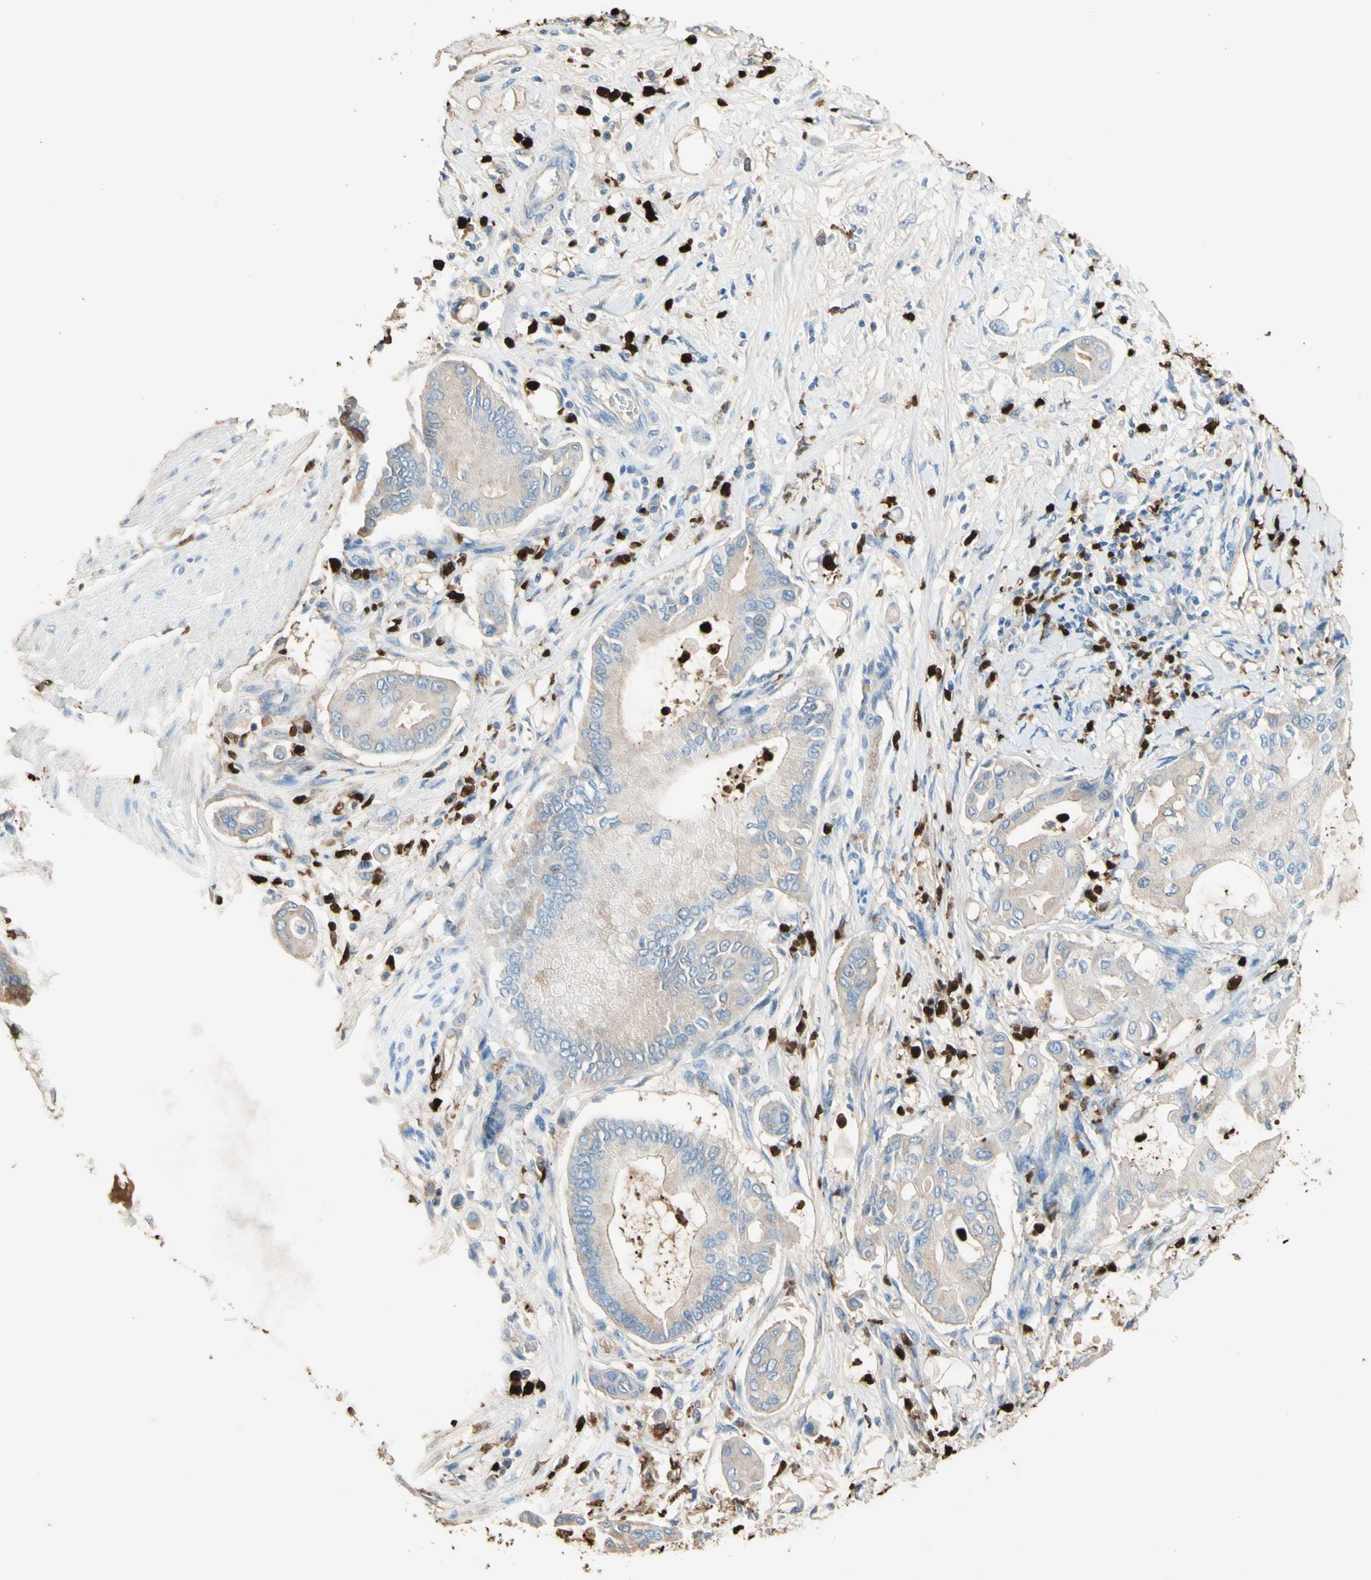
{"staining": {"intensity": "weak", "quantity": "<25%", "location": "cytoplasmic/membranous"}, "tissue": "pancreatic cancer", "cell_type": "Tumor cells", "image_type": "cancer", "snomed": [{"axis": "morphology", "description": "Adenocarcinoma, NOS"}, {"axis": "morphology", "description": "Adenocarcinoma, metastatic, NOS"}, {"axis": "topography", "description": "Lymph node"}, {"axis": "topography", "description": "Pancreas"}, {"axis": "topography", "description": "Duodenum"}], "caption": "Tumor cells show no significant protein expression in pancreatic metastatic adenocarcinoma.", "gene": "NFKBIZ", "patient": {"sex": "female", "age": 64}}